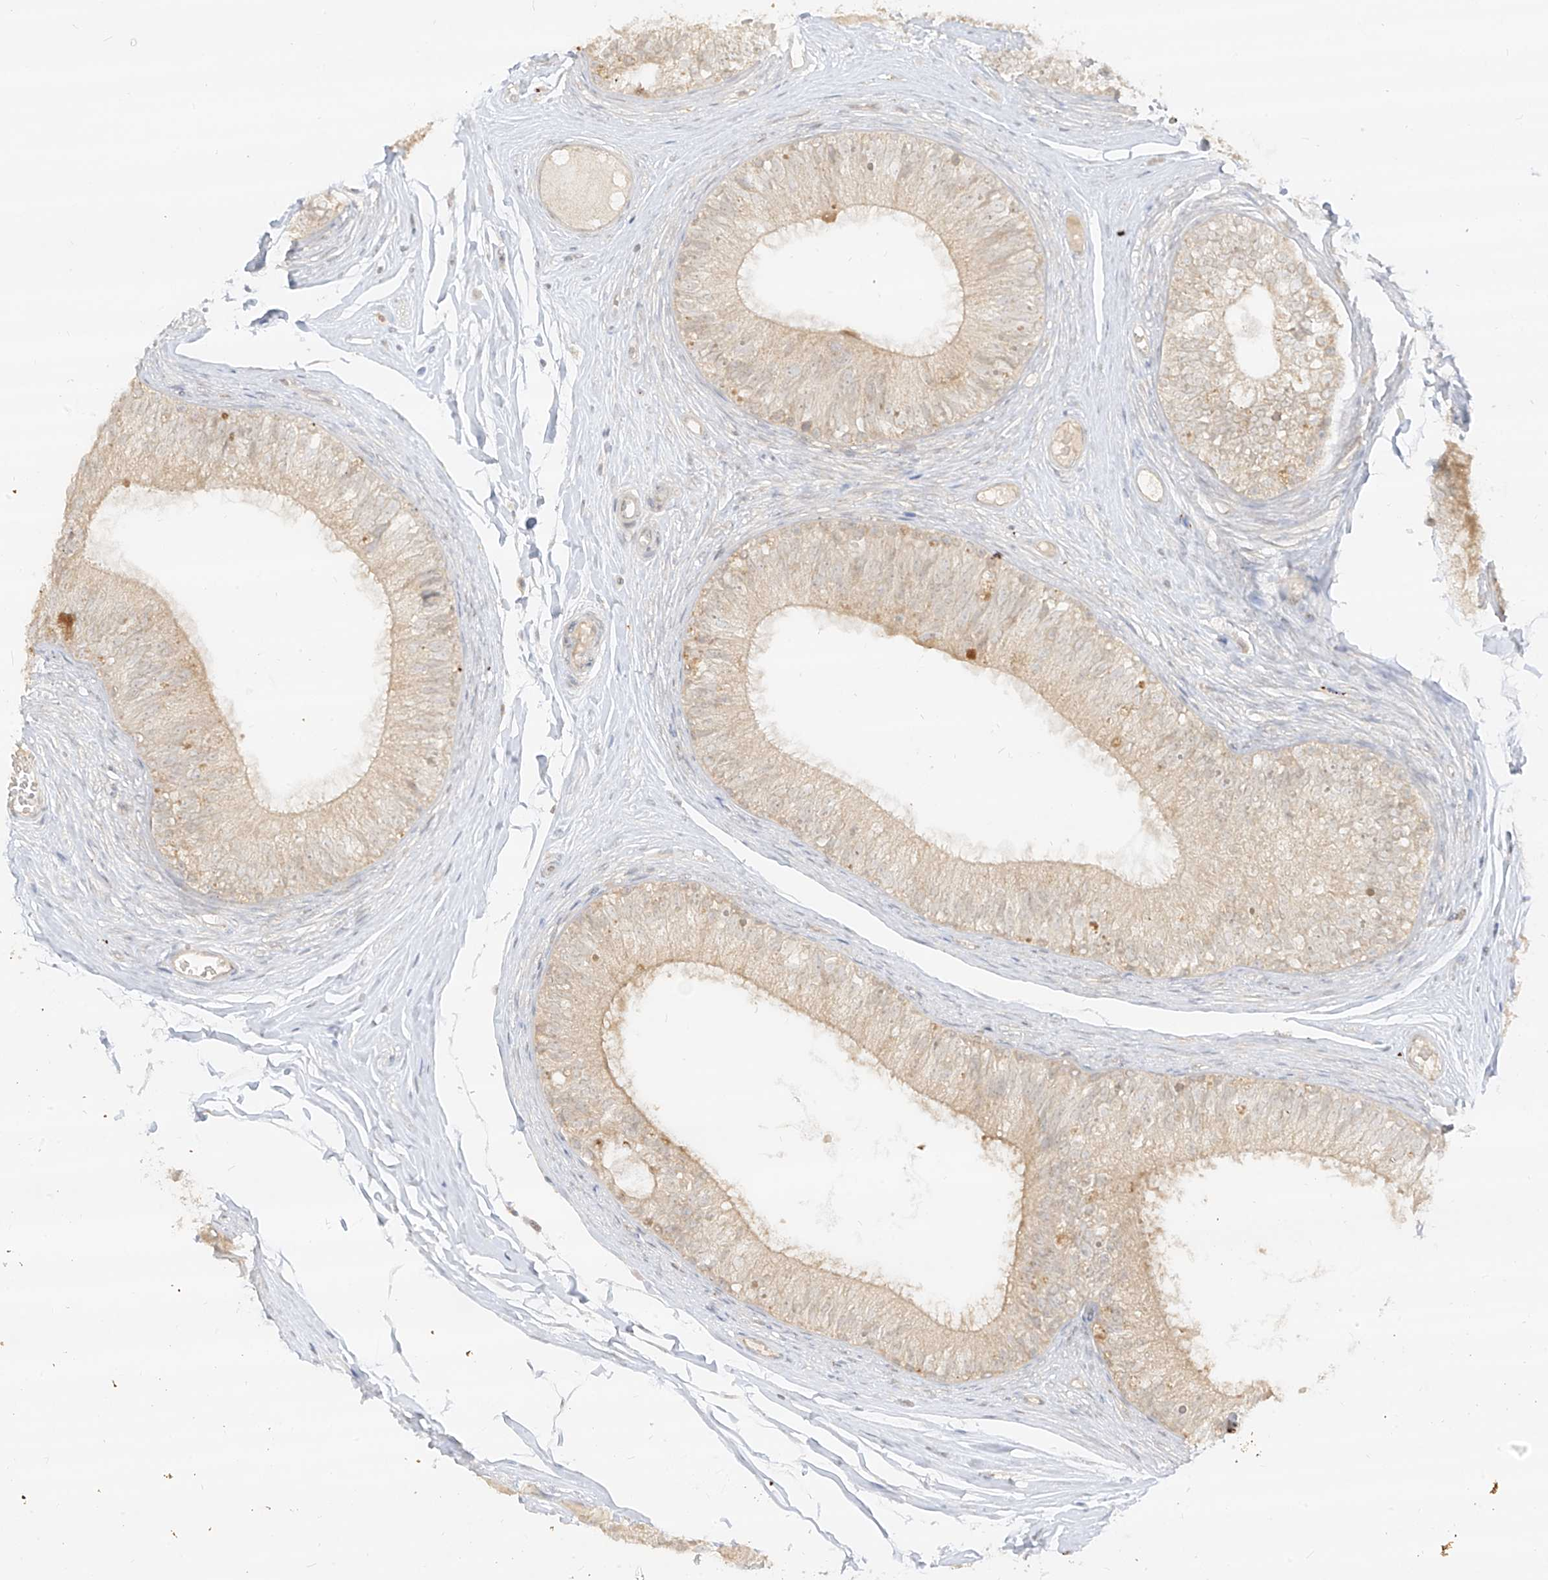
{"staining": {"intensity": "weak", "quantity": "25%-75%", "location": "cytoplasmic/membranous"}, "tissue": "epididymis", "cell_type": "Glandular cells", "image_type": "normal", "snomed": [{"axis": "morphology", "description": "Normal tissue, NOS"}, {"axis": "morphology", "description": "Seminoma in situ"}, {"axis": "topography", "description": "Testis"}, {"axis": "topography", "description": "Epididymis"}], "caption": "The micrograph shows immunohistochemical staining of unremarkable epididymis. There is weak cytoplasmic/membranous staining is present in approximately 25%-75% of glandular cells. (DAB IHC with brightfield microscopy, high magnification).", "gene": "LIPT1", "patient": {"sex": "male", "age": 28}}